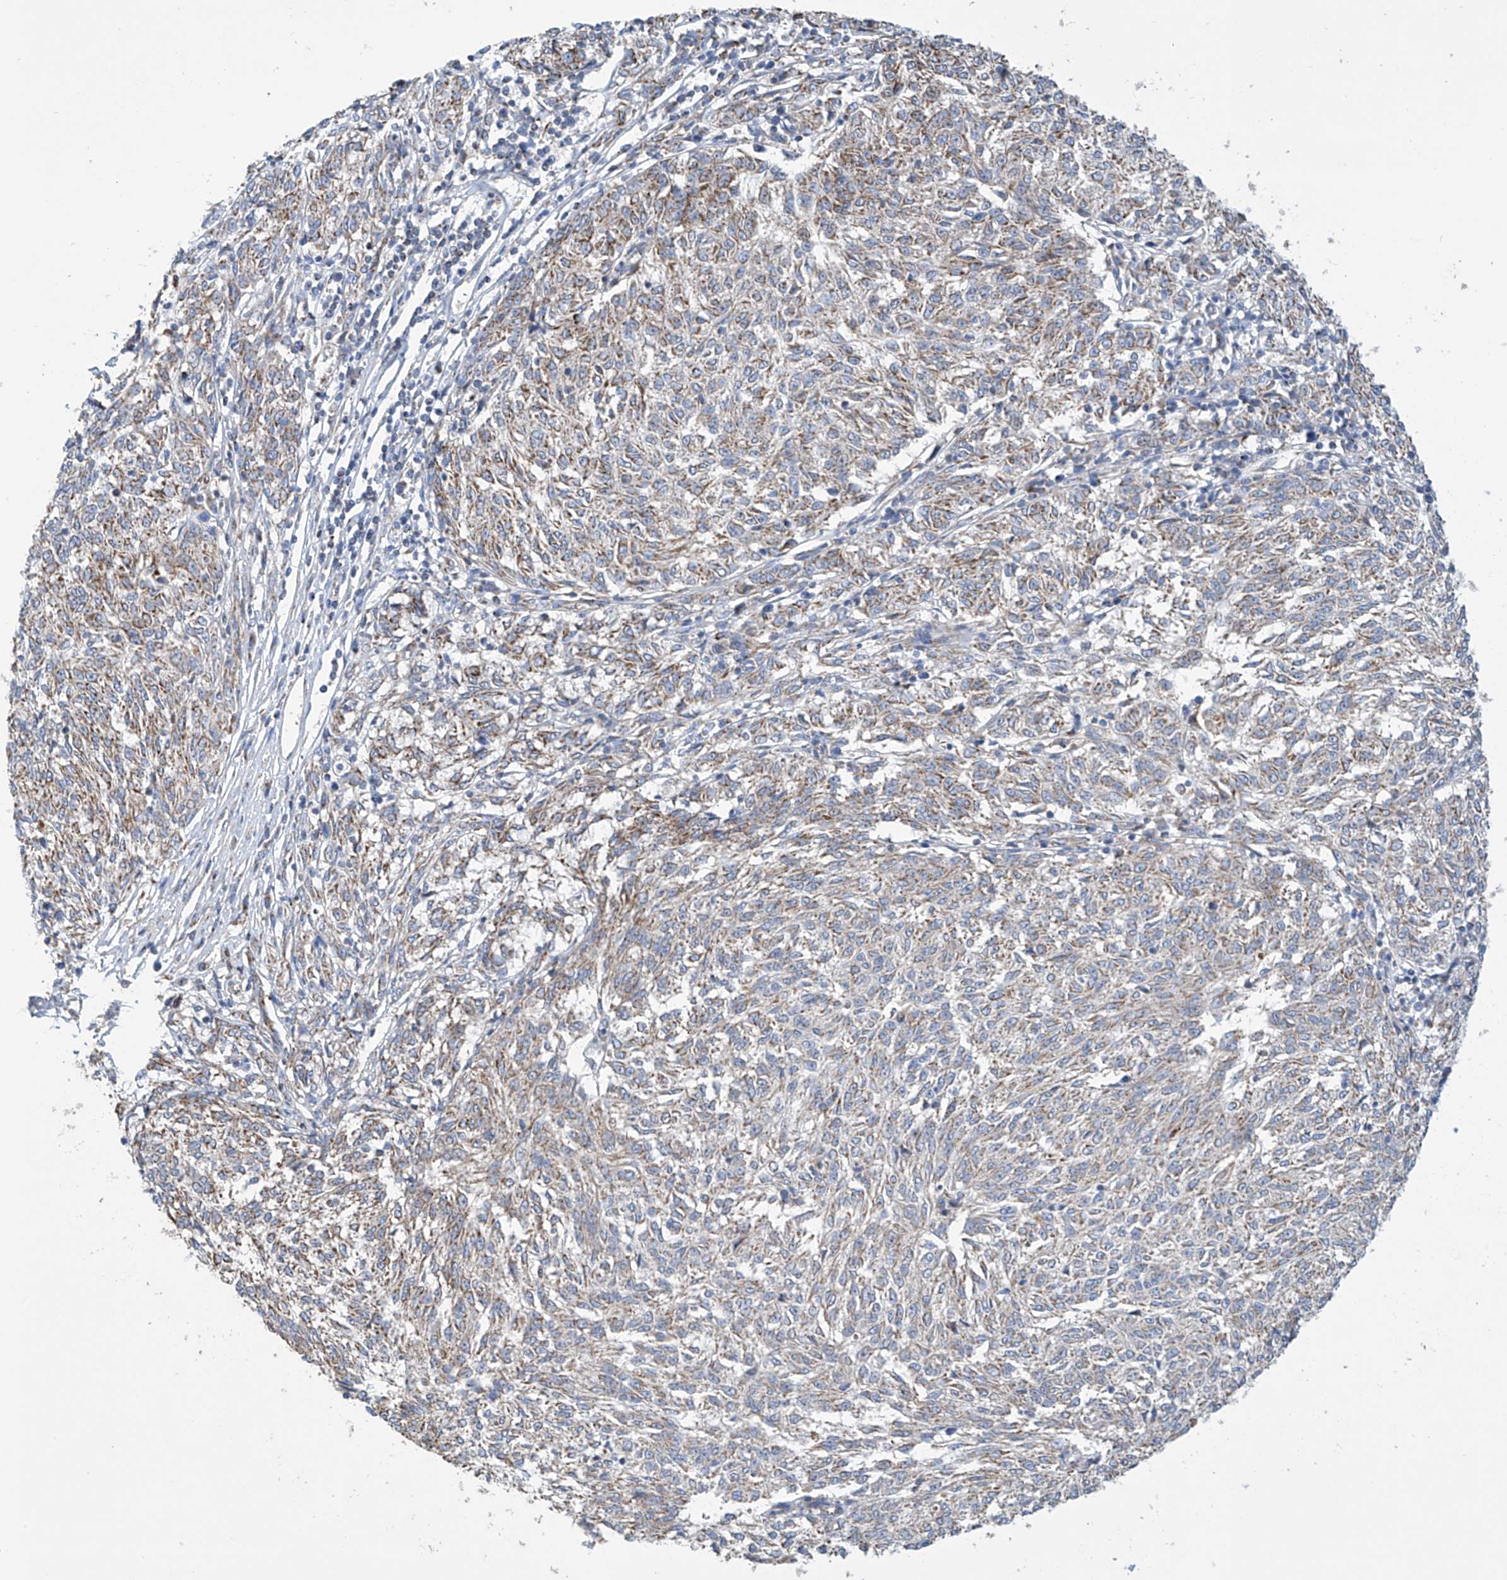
{"staining": {"intensity": "weak", "quantity": ">75%", "location": "cytoplasmic/membranous"}, "tissue": "melanoma", "cell_type": "Tumor cells", "image_type": "cancer", "snomed": [{"axis": "morphology", "description": "Malignant melanoma, NOS"}, {"axis": "topography", "description": "Skin"}], "caption": "An immunohistochemistry micrograph of neoplastic tissue is shown. Protein staining in brown shows weak cytoplasmic/membranous positivity in malignant melanoma within tumor cells.", "gene": "EIF5B", "patient": {"sex": "female", "age": 72}}